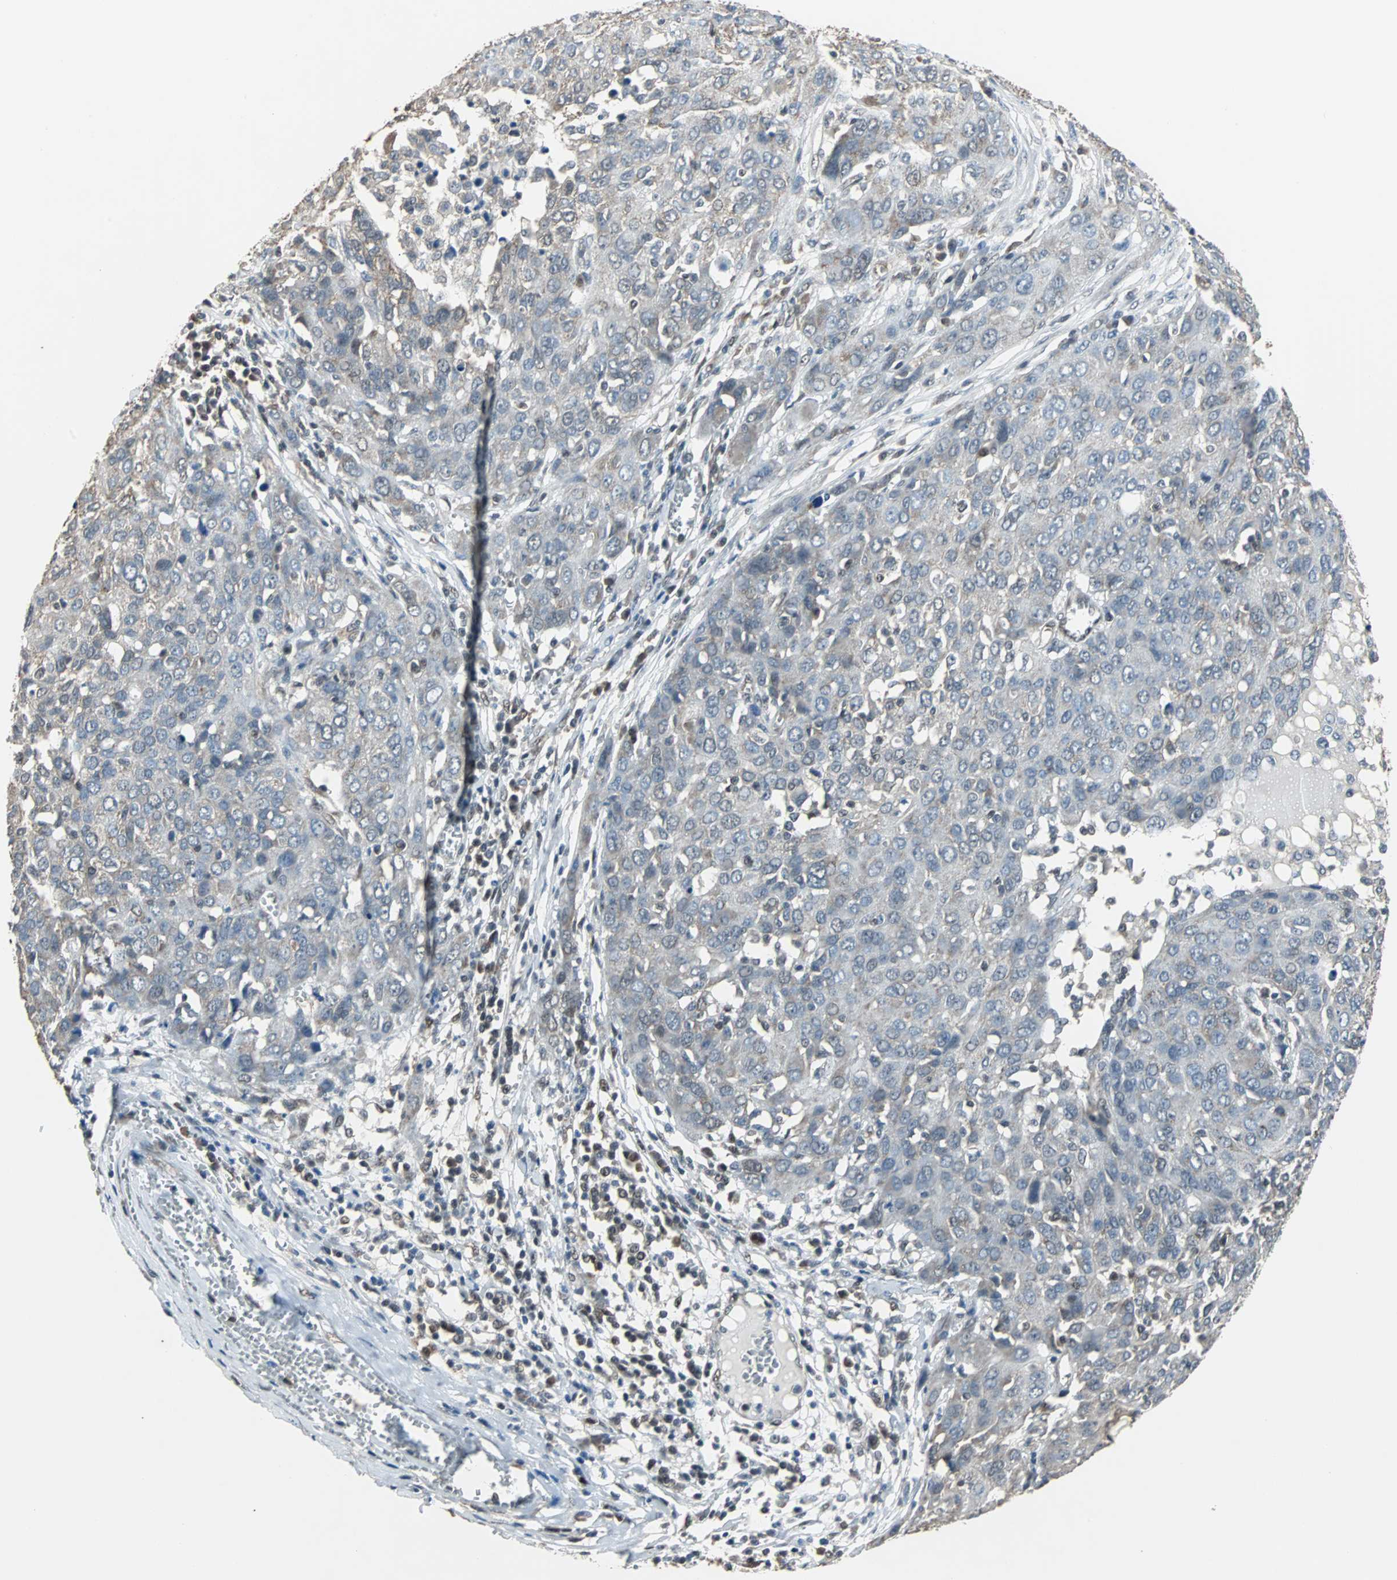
{"staining": {"intensity": "negative", "quantity": "none", "location": "none"}, "tissue": "ovarian cancer", "cell_type": "Tumor cells", "image_type": "cancer", "snomed": [{"axis": "morphology", "description": "Carcinoma, endometroid"}, {"axis": "topography", "description": "Ovary"}], "caption": "A high-resolution photomicrograph shows immunohistochemistry staining of ovarian cancer (endometroid carcinoma), which shows no significant expression in tumor cells.", "gene": "ZHX2", "patient": {"sex": "female", "age": 50}}